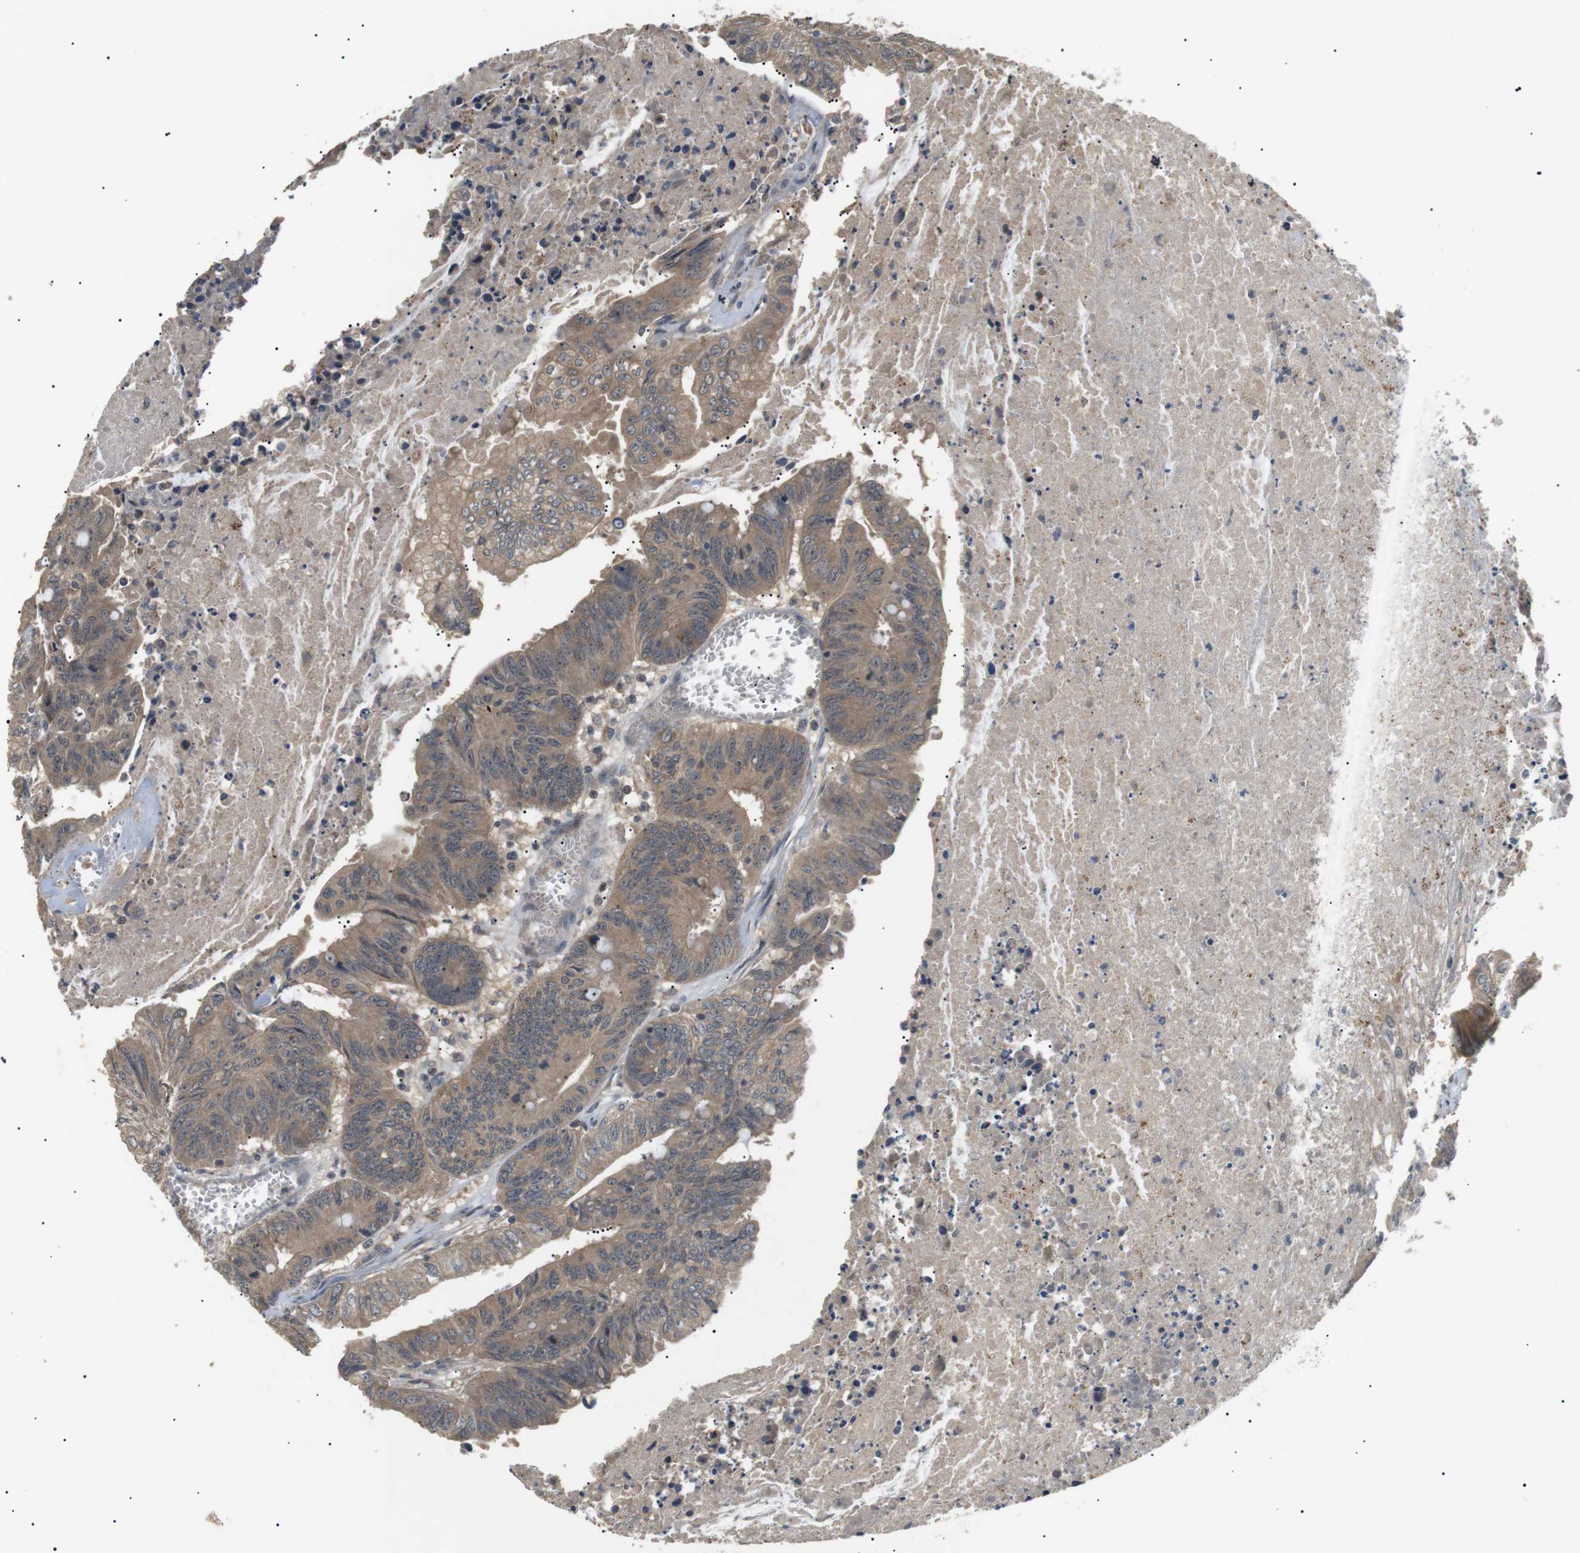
{"staining": {"intensity": "moderate", "quantity": ">75%", "location": "cytoplasmic/membranous"}, "tissue": "colorectal cancer", "cell_type": "Tumor cells", "image_type": "cancer", "snomed": [{"axis": "morphology", "description": "Adenocarcinoma, NOS"}, {"axis": "topography", "description": "Colon"}], "caption": "A brown stain labels moderate cytoplasmic/membranous staining of a protein in adenocarcinoma (colorectal) tumor cells.", "gene": "HSPA13", "patient": {"sex": "male", "age": 45}}